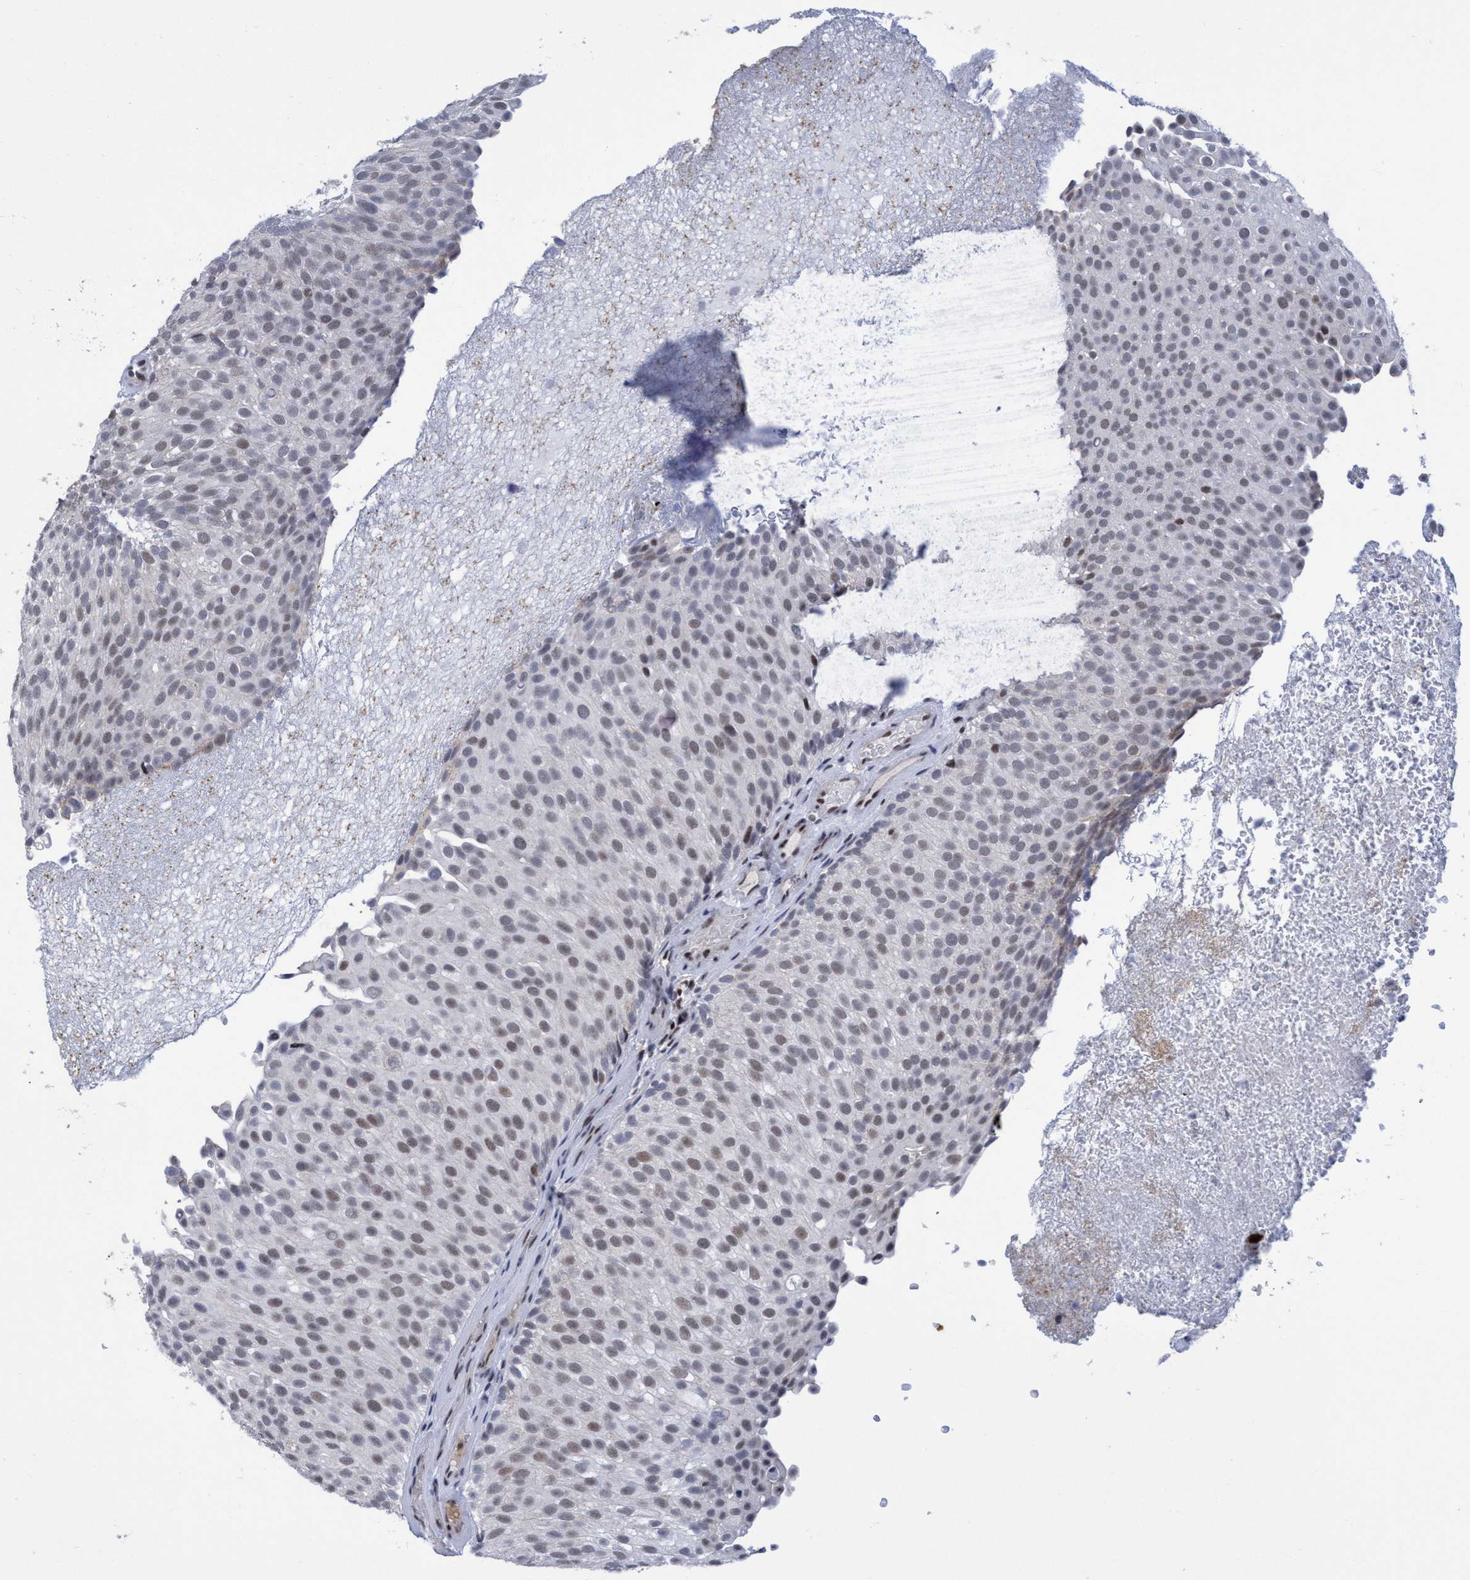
{"staining": {"intensity": "weak", "quantity": "<25%", "location": "nuclear"}, "tissue": "urothelial cancer", "cell_type": "Tumor cells", "image_type": "cancer", "snomed": [{"axis": "morphology", "description": "Urothelial carcinoma, Low grade"}, {"axis": "topography", "description": "Urinary bladder"}], "caption": "Protein analysis of urothelial carcinoma (low-grade) demonstrates no significant positivity in tumor cells.", "gene": "C9orf78", "patient": {"sex": "male", "age": 78}}